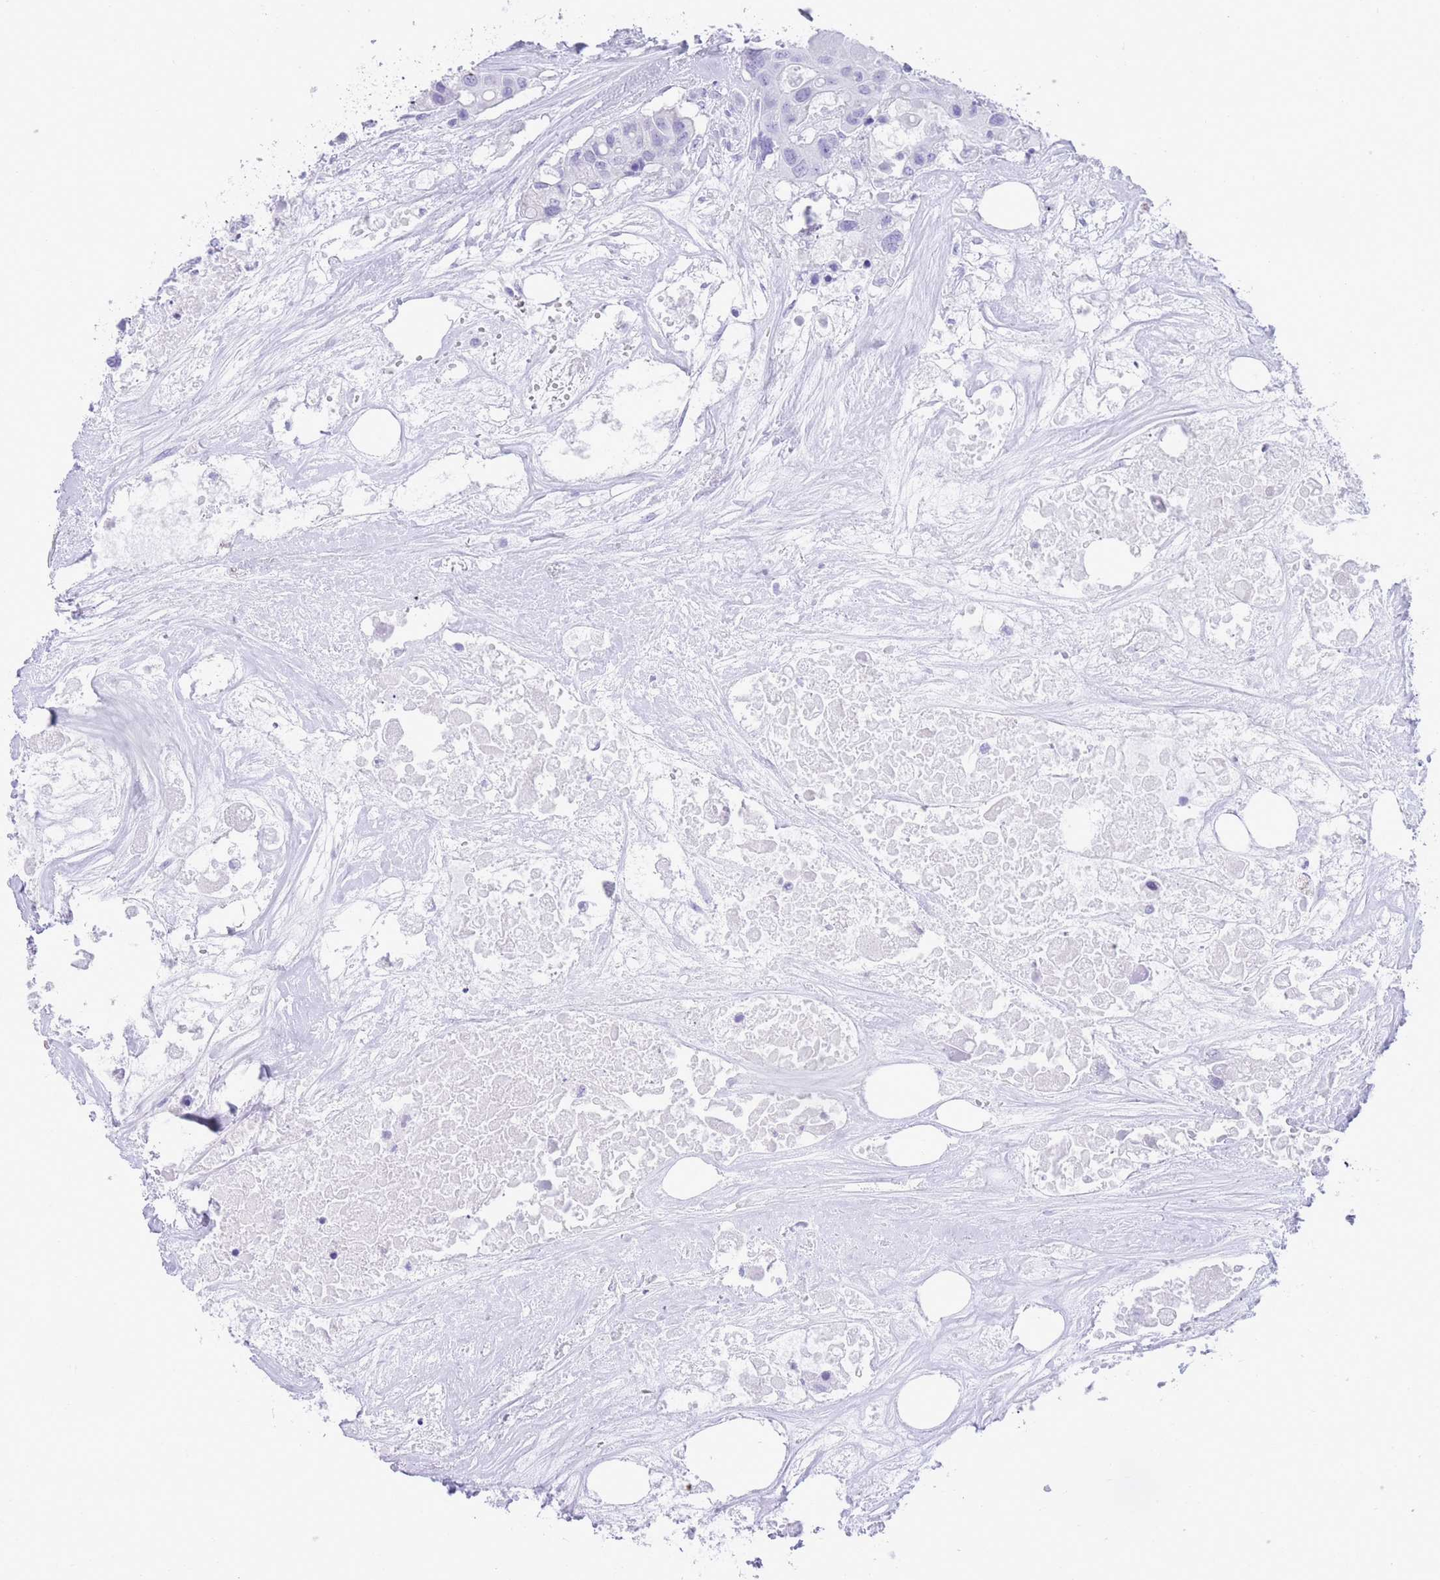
{"staining": {"intensity": "negative", "quantity": "none", "location": "none"}, "tissue": "colorectal cancer", "cell_type": "Tumor cells", "image_type": "cancer", "snomed": [{"axis": "morphology", "description": "Adenocarcinoma, NOS"}, {"axis": "topography", "description": "Colon"}], "caption": "The photomicrograph displays no significant staining in tumor cells of colorectal cancer.", "gene": "ELOA2", "patient": {"sex": "male", "age": 77}}